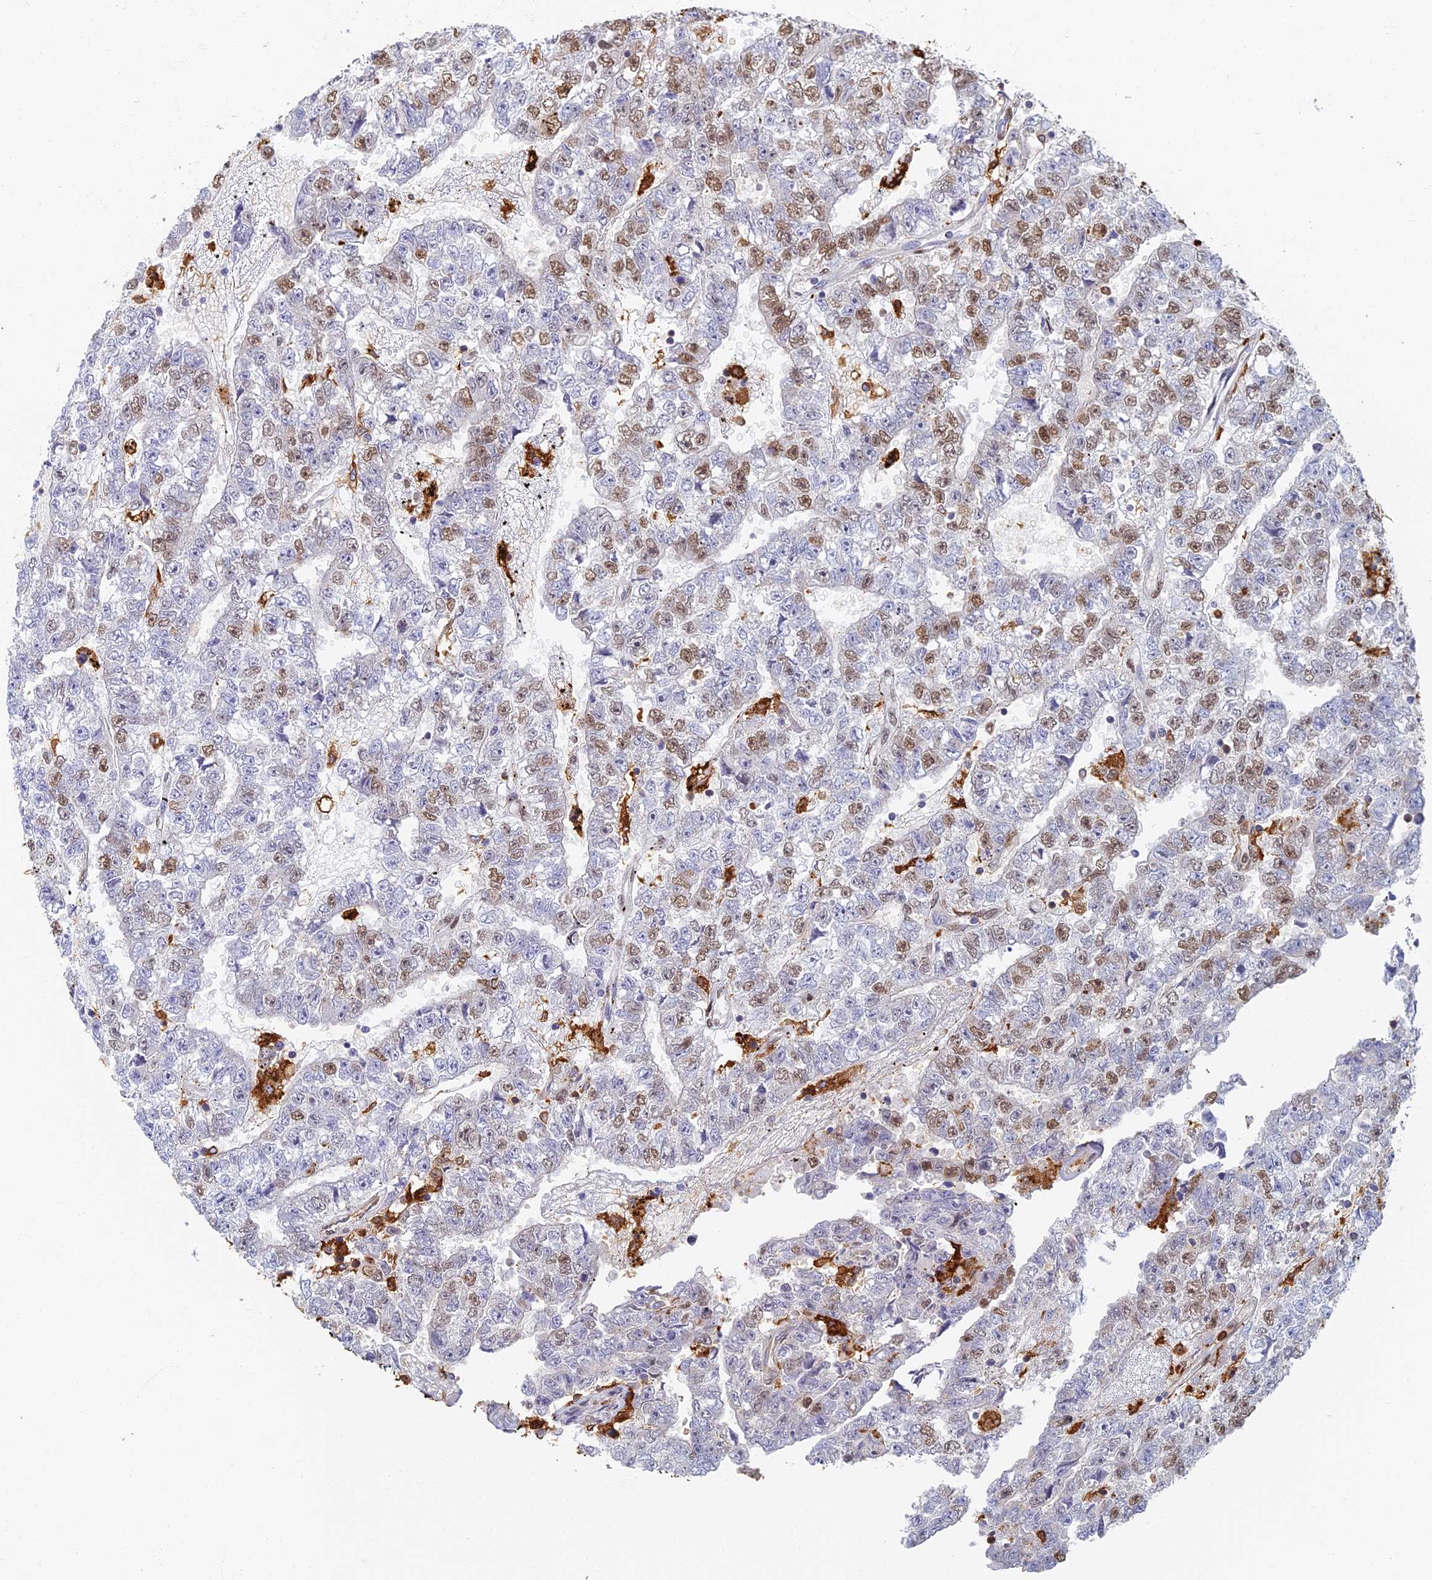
{"staining": {"intensity": "moderate", "quantity": "25%-75%", "location": "nuclear"}, "tissue": "testis cancer", "cell_type": "Tumor cells", "image_type": "cancer", "snomed": [{"axis": "morphology", "description": "Carcinoma, Embryonal, NOS"}, {"axis": "topography", "description": "Testis"}], "caption": "An immunohistochemistry (IHC) image of tumor tissue is shown. Protein staining in brown shows moderate nuclear positivity in embryonal carcinoma (testis) within tumor cells.", "gene": "GPATCH1", "patient": {"sex": "male", "age": 25}}